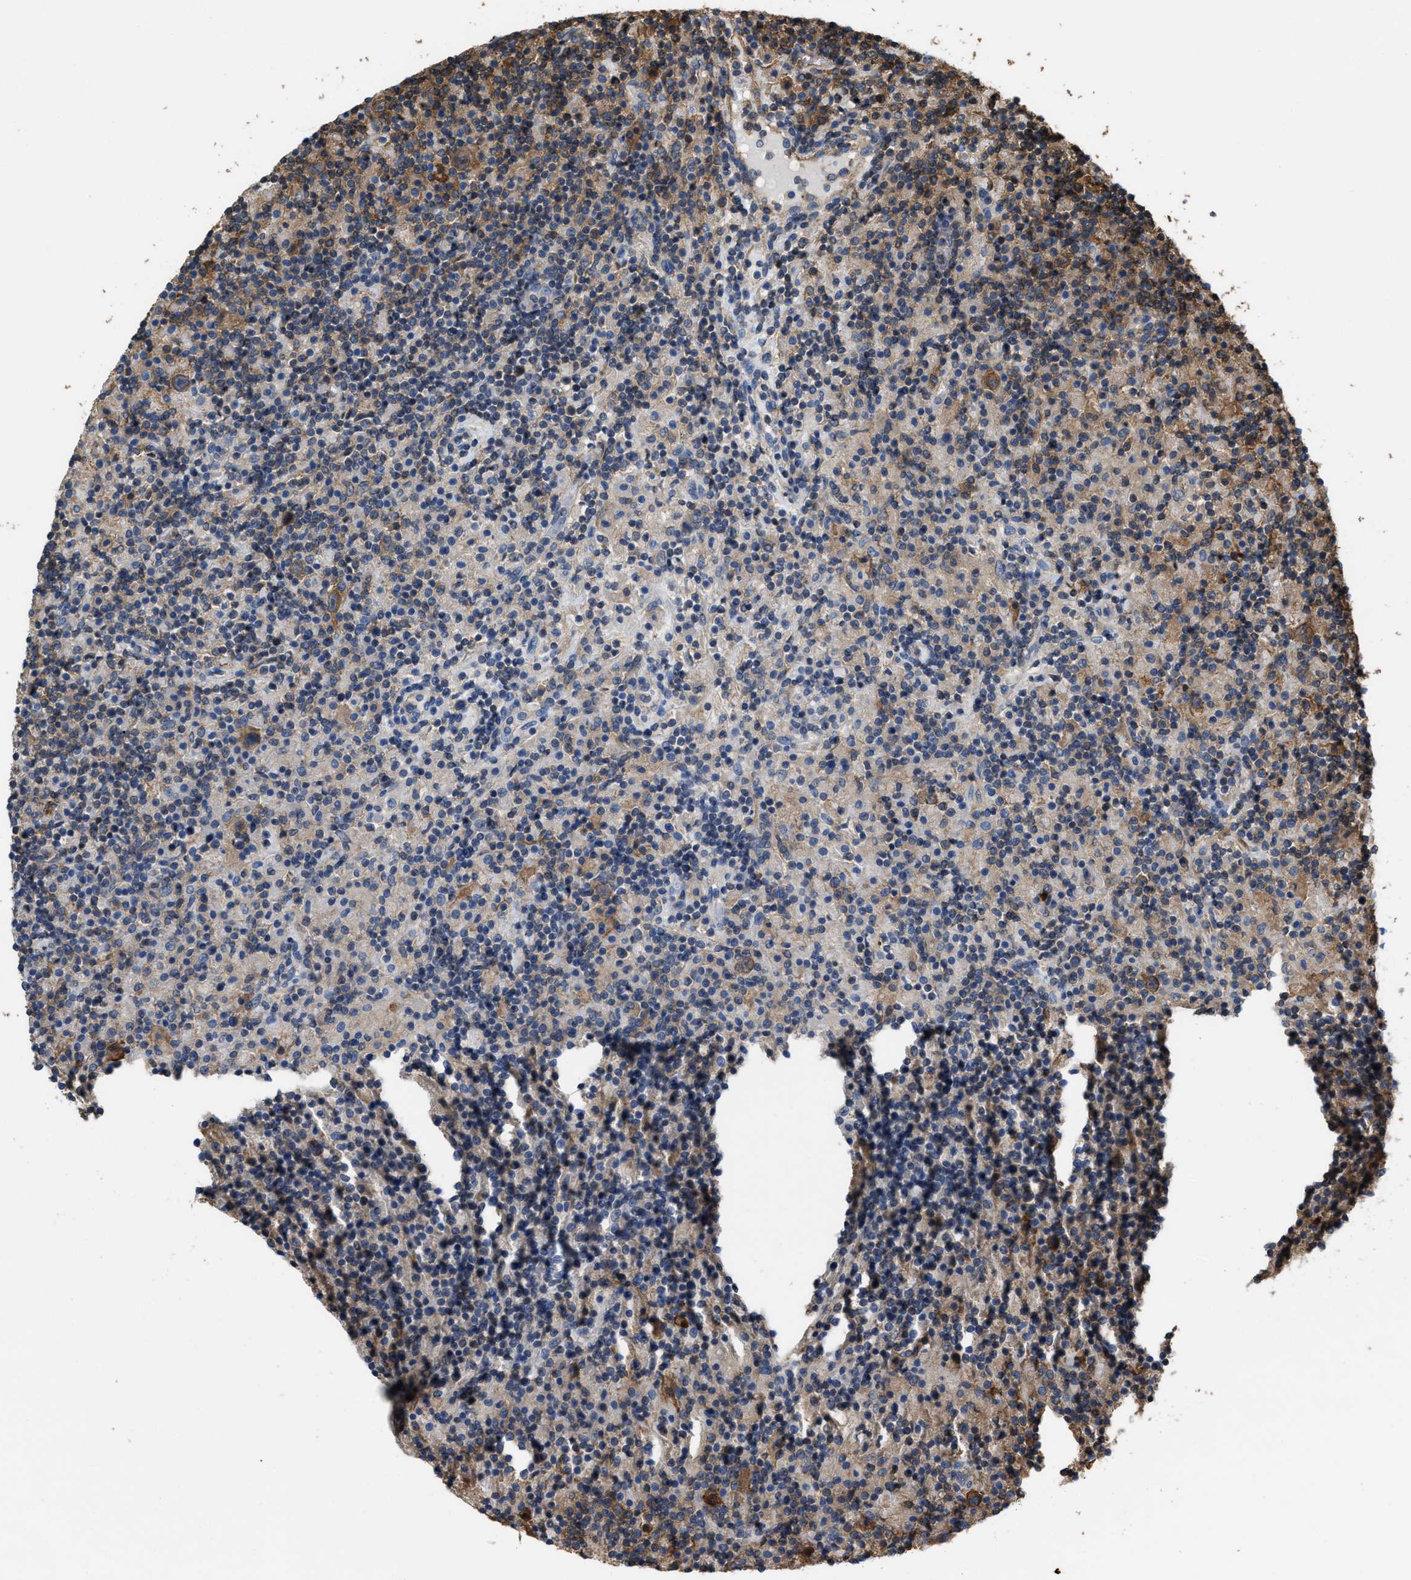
{"staining": {"intensity": "moderate", "quantity": ">75%", "location": "cytoplasmic/membranous"}, "tissue": "lymphoma", "cell_type": "Tumor cells", "image_type": "cancer", "snomed": [{"axis": "morphology", "description": "Hodgkin's disease, NOS"}, {"axis": "topography", "description": "Lymph node"}], "caption": "Approximately >75% of tumor cells in lymphoma reveal moderate cytoplasmic/membranous protein staining as visualized by brown immunohistochemical staining.", "gene": "ATIC", "patient": {"sex": "male", "age": 70}}